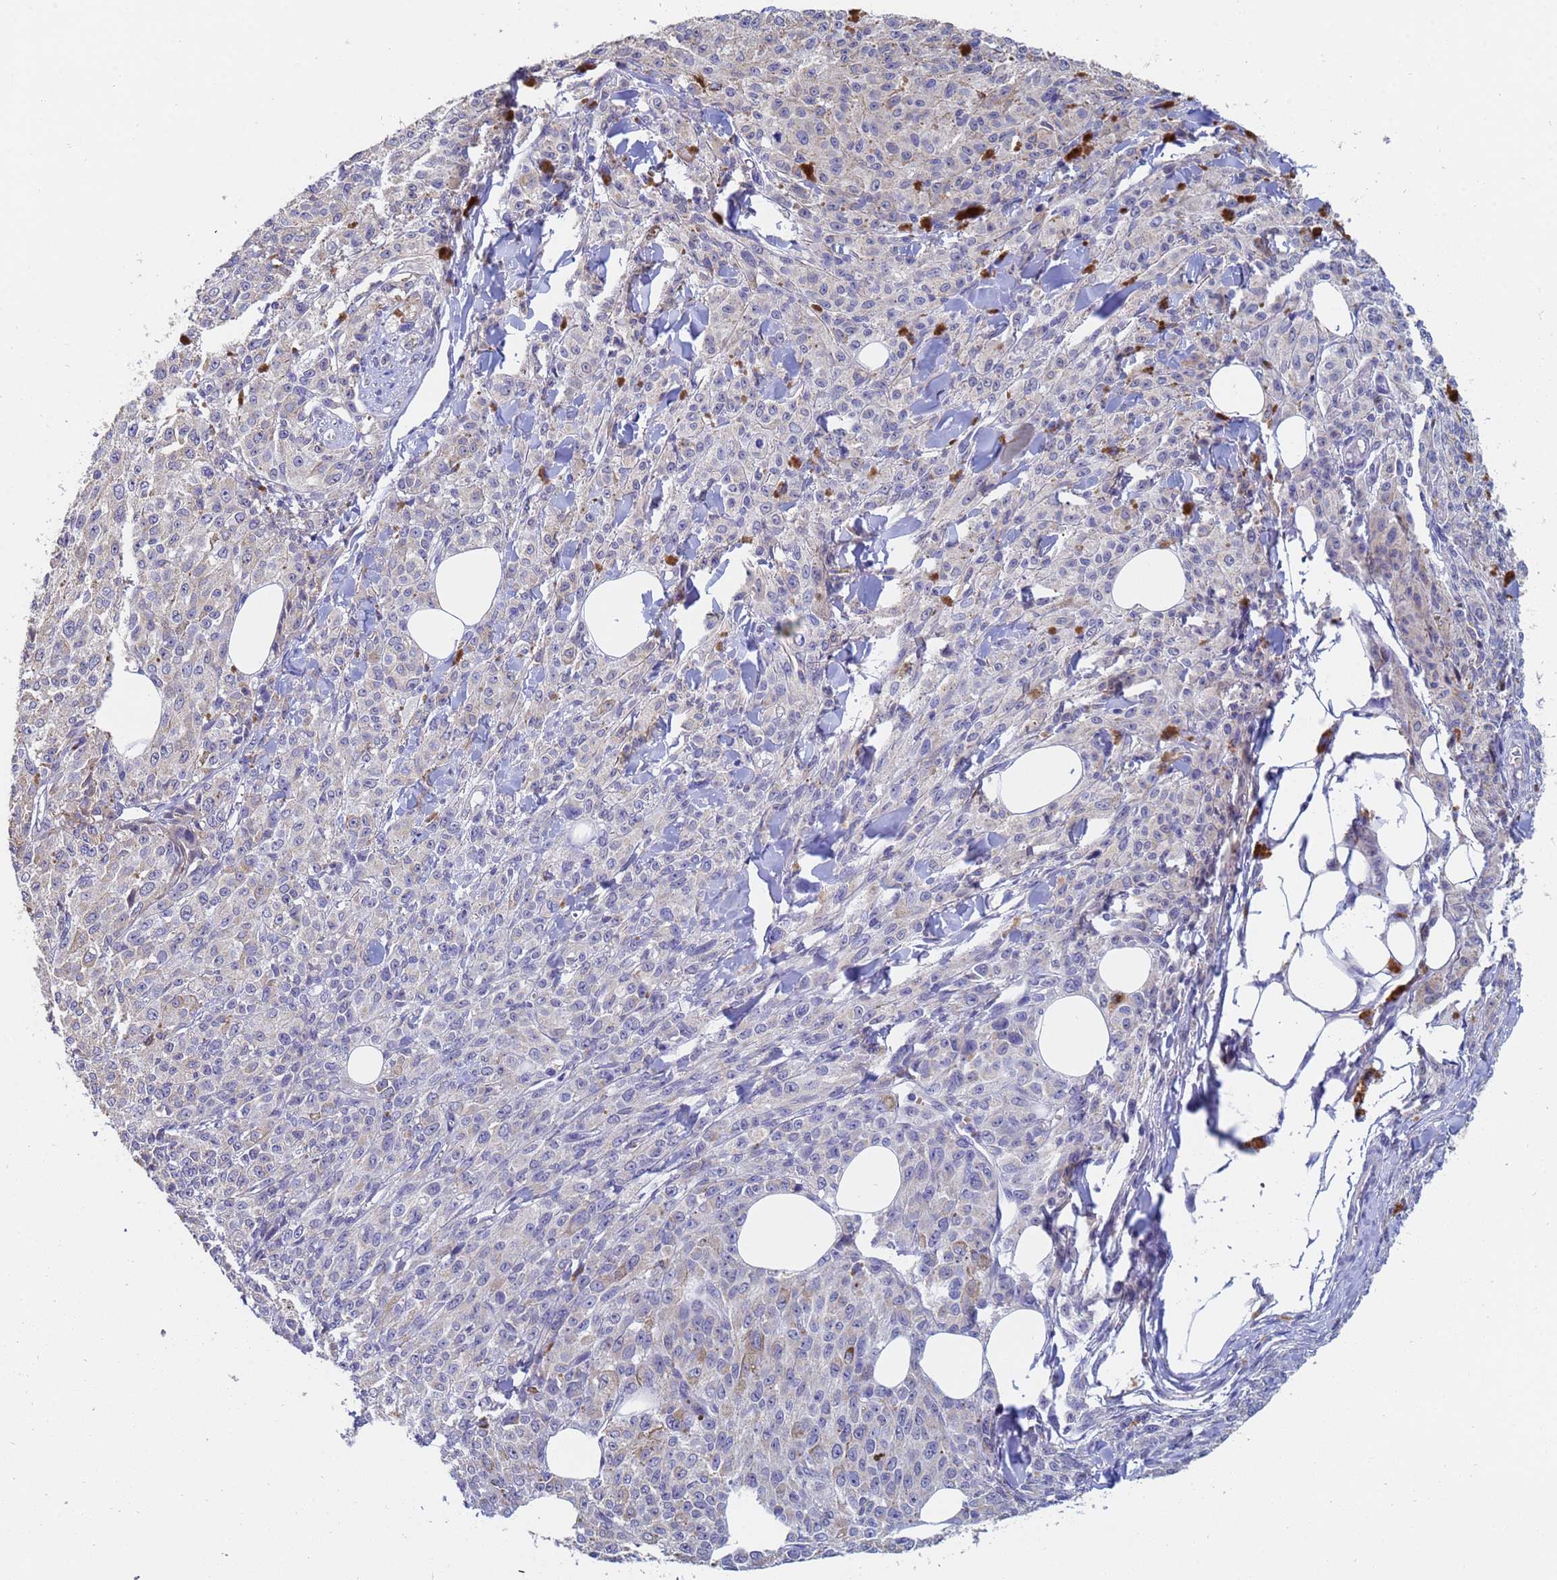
{"staining": {"intensity": "negative", "quantity": "none", "location": "none"}, "tissue": "melanoma", "cell_type": "Tumor cells", "image_type": "cancer", "snomed": [{"axis": "morphology", "description": "Malignant melanoma, NOS"}, {"axis": "topography", "description": "Skin"}], "caption": "Immunohistochemistry (IHC) of human melanoma displays no expression in tumor cells.", "gene": "IHO1", "patient": {"sex": "female", "age": 52}}